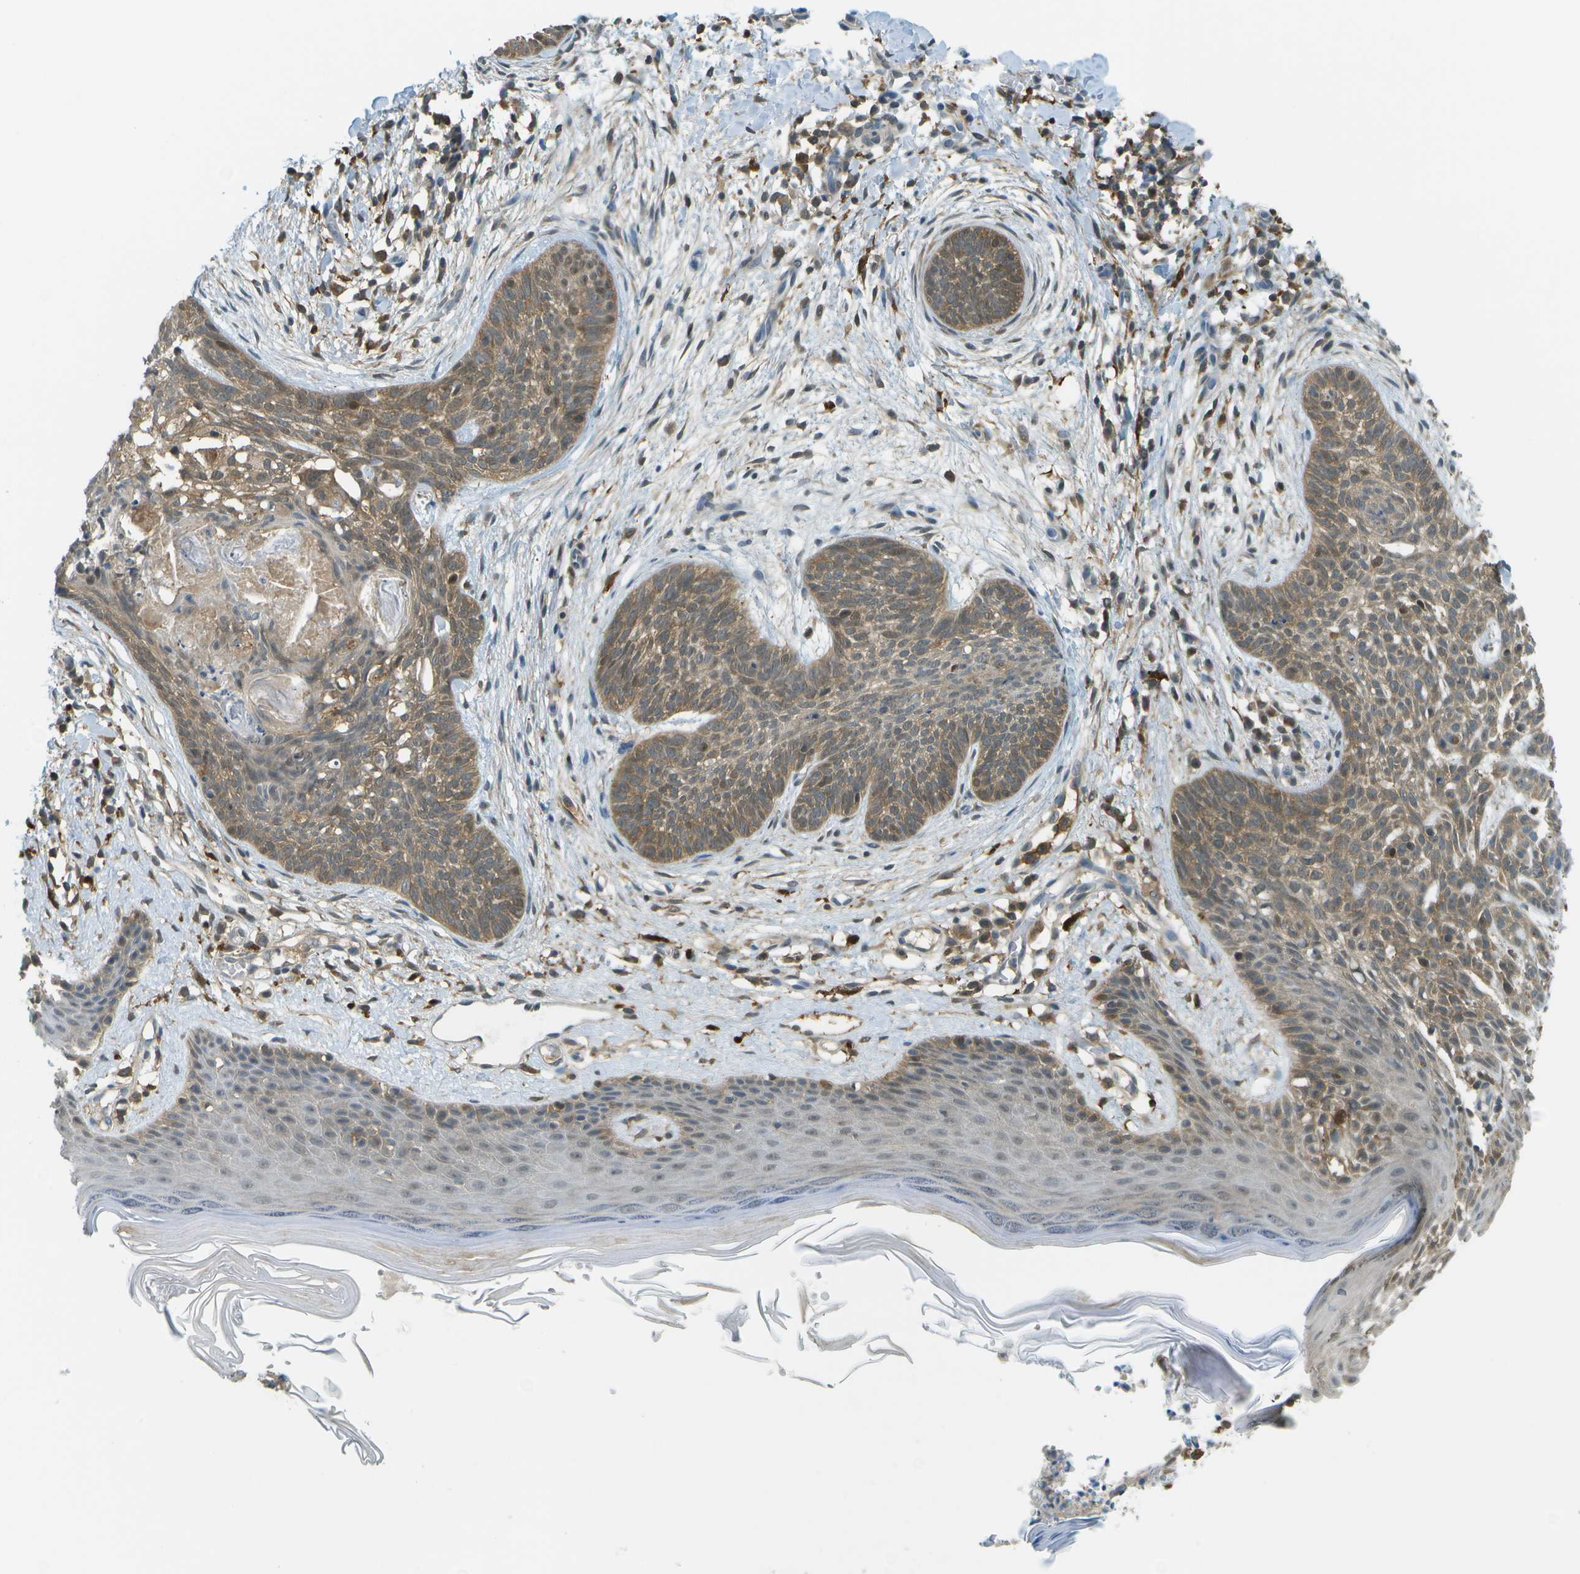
{"staining": {"intensity": "moderate", "quantity": ">75%", "location": "cytoplasmic/membranous"}, "tissue": "skin cancer", "cell_type": "Tumor cells", "image_type": "cancer", "snomed": [{"axis": "morphology", "description": "Basal cell carcinoma"}, {"axis": "topography", "description": "Skin"}], "caption": "An image of skin cancer stained for a protein displays moderate cytoplasmic/membranous brown staining in tumor cells.", "gene": "CDH23", "patient": {"sex": "female", "age": 59}}